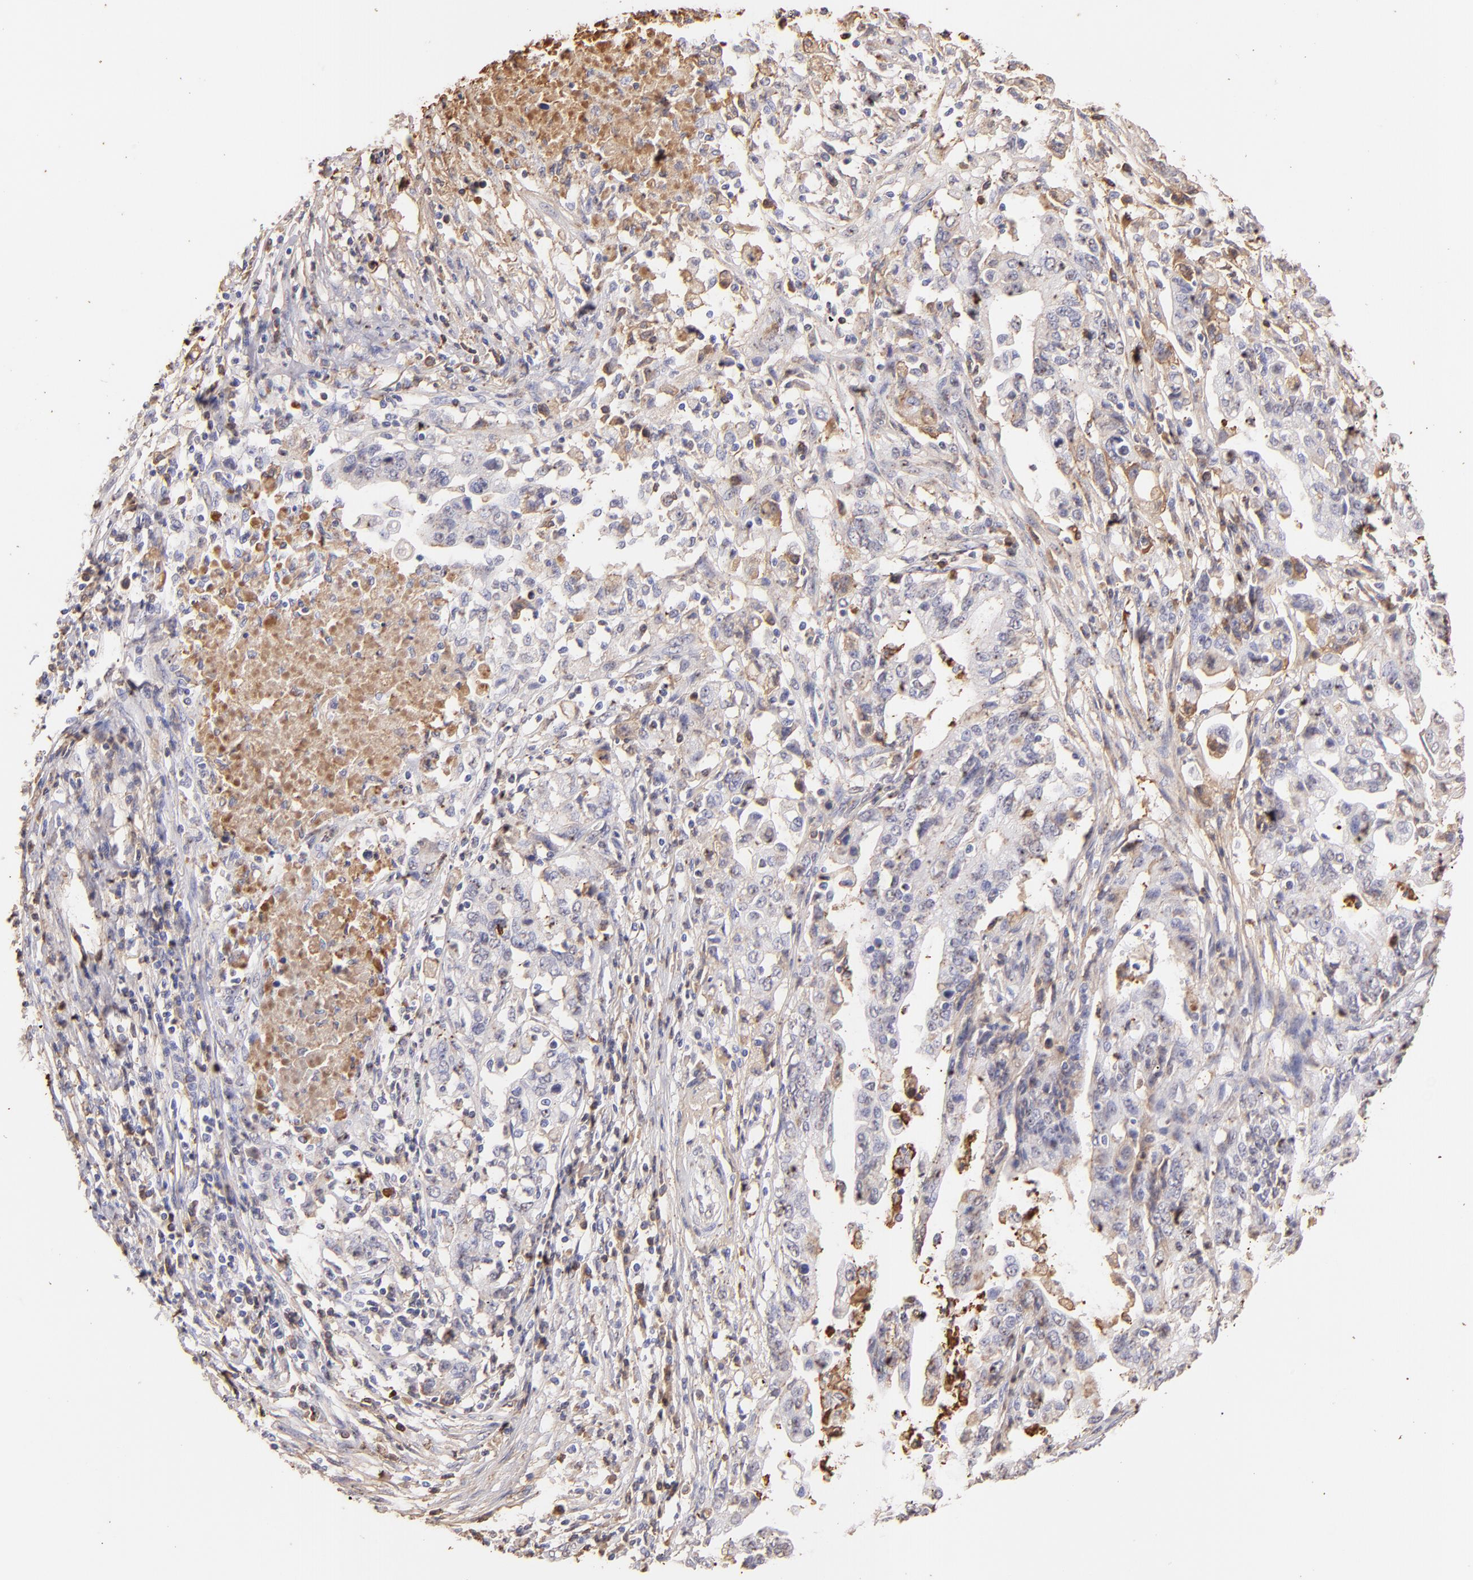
{"staining": {"intensity": "weak", "quantity": "25%-75%", "location": "cytoplasmic/membranous"}, "tissue": "stomach cancer", "cell_type": "Tumor cells", "image_type": "cancer", "snomed": [{"axis": "morphology", "description": "Adenocarcinoma, NOS"}, {"axis": "topography", "description": "Stomach, upper"}], "caption": "Weak cytoplasmic/membranous expression for a protein is present in about 25%-75% of tumor cells of stomach adenocarcinoma using immunohistochemistry.", "gene": "FGB", "patient": {"sex": "female", "age": 50}}